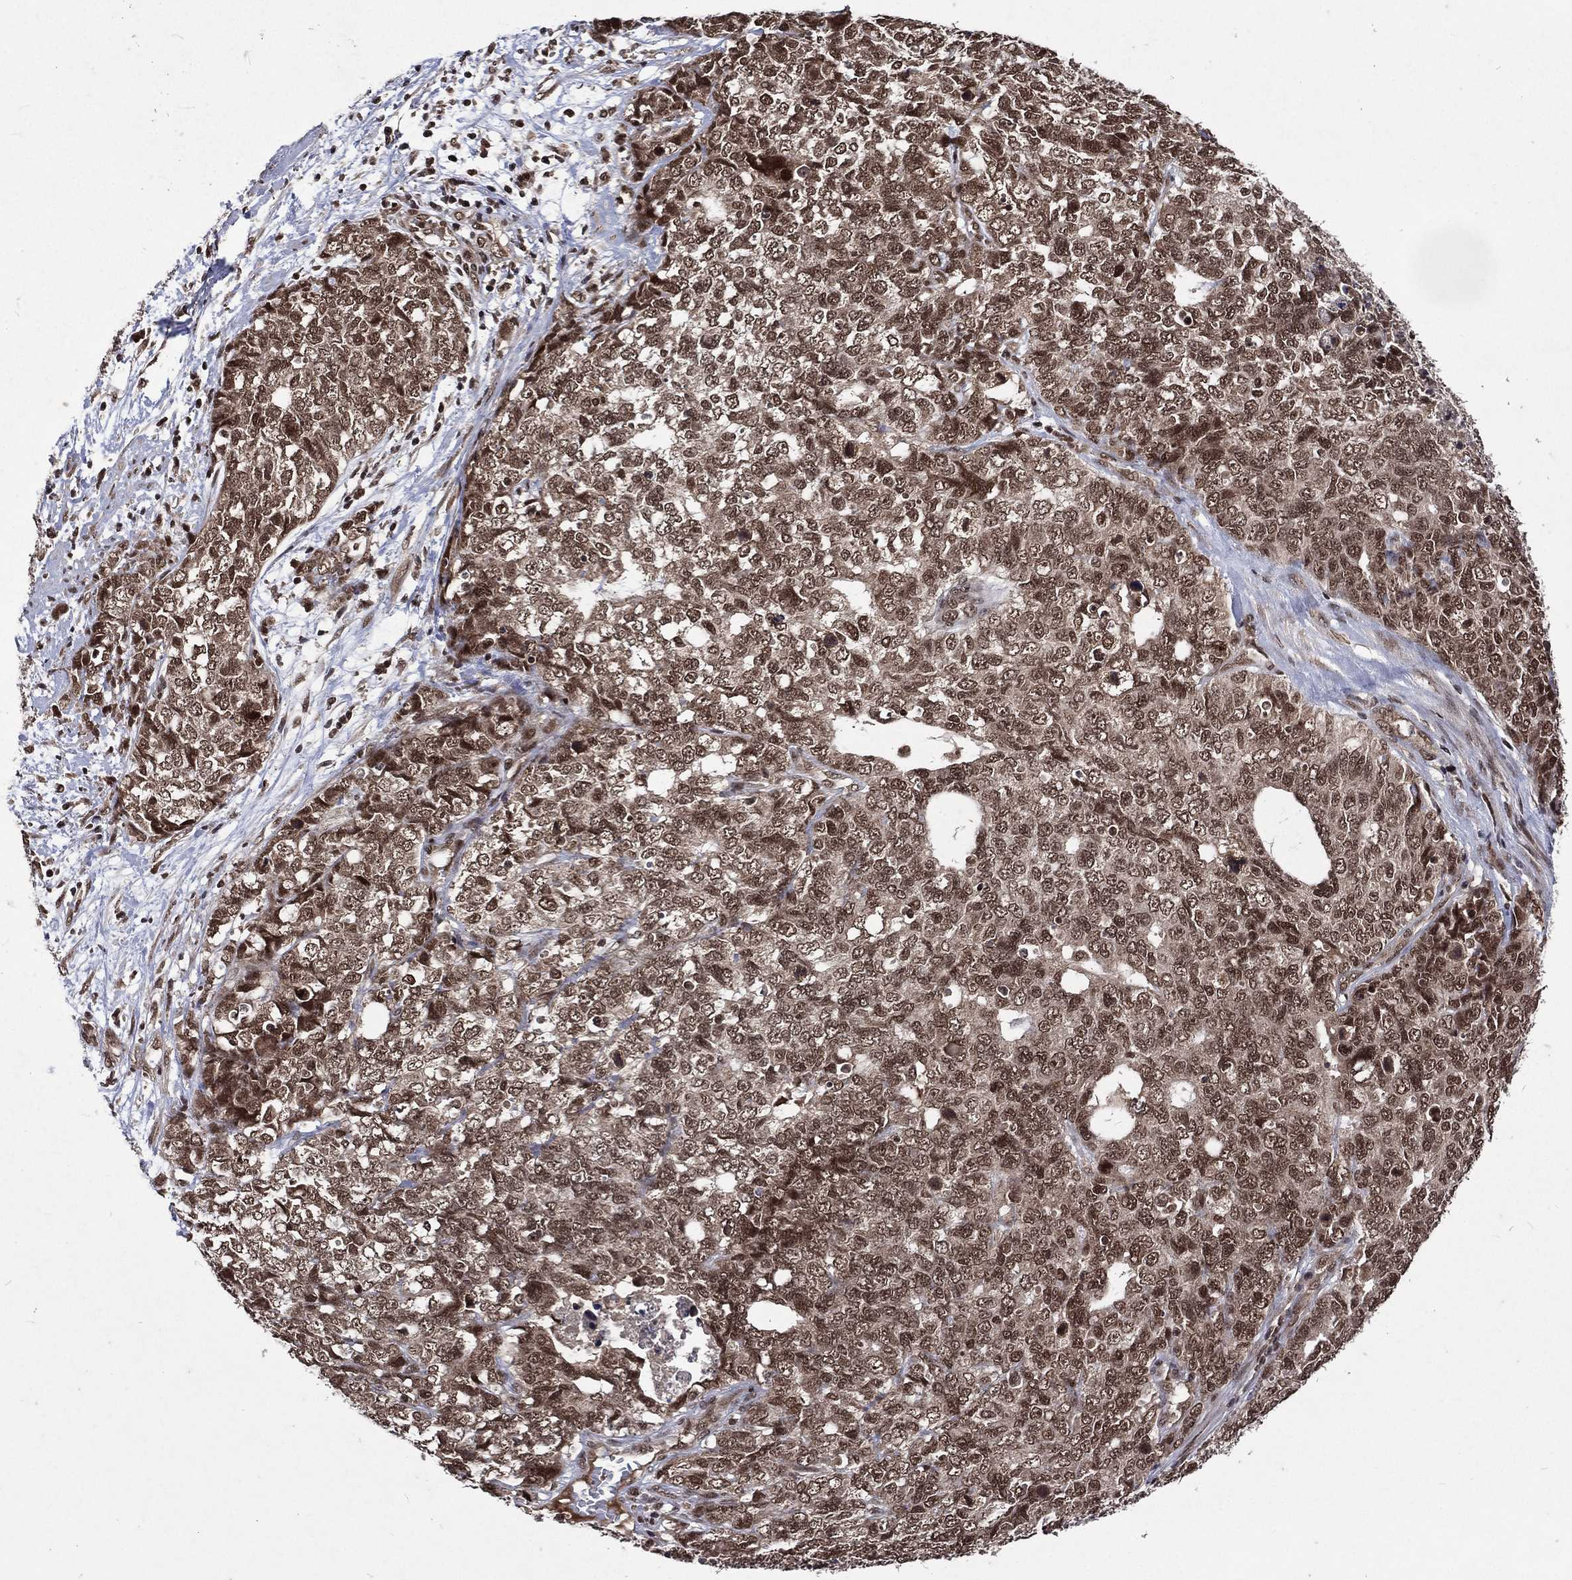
{"staining": {"intensity": "moderate", "quantity": "25%-75%", "location": "cytoplasmic/membranous,nuclear"}, "tissue": "cervical cancer", "cell_type": "Tumor cells", "image_type": "cancer", "snomed": [{"axis": "morphology", "description": "Squamous cell carcinoma, NOS"}, {"axis": "topography", "description": "Cervix"}], "caption": "Immunohistochemistry (IHC) (DAB (3,3'-diaminobenzidine)) staining of human cervical cancer (squamous cell carcinoma) displays moderate cytoplasmic/membranous and nuclear protein expression in approximately 25%-75% of tumor cells.", "gene": "DMAP1", "patient": {"sex": "female", "age": 63}}